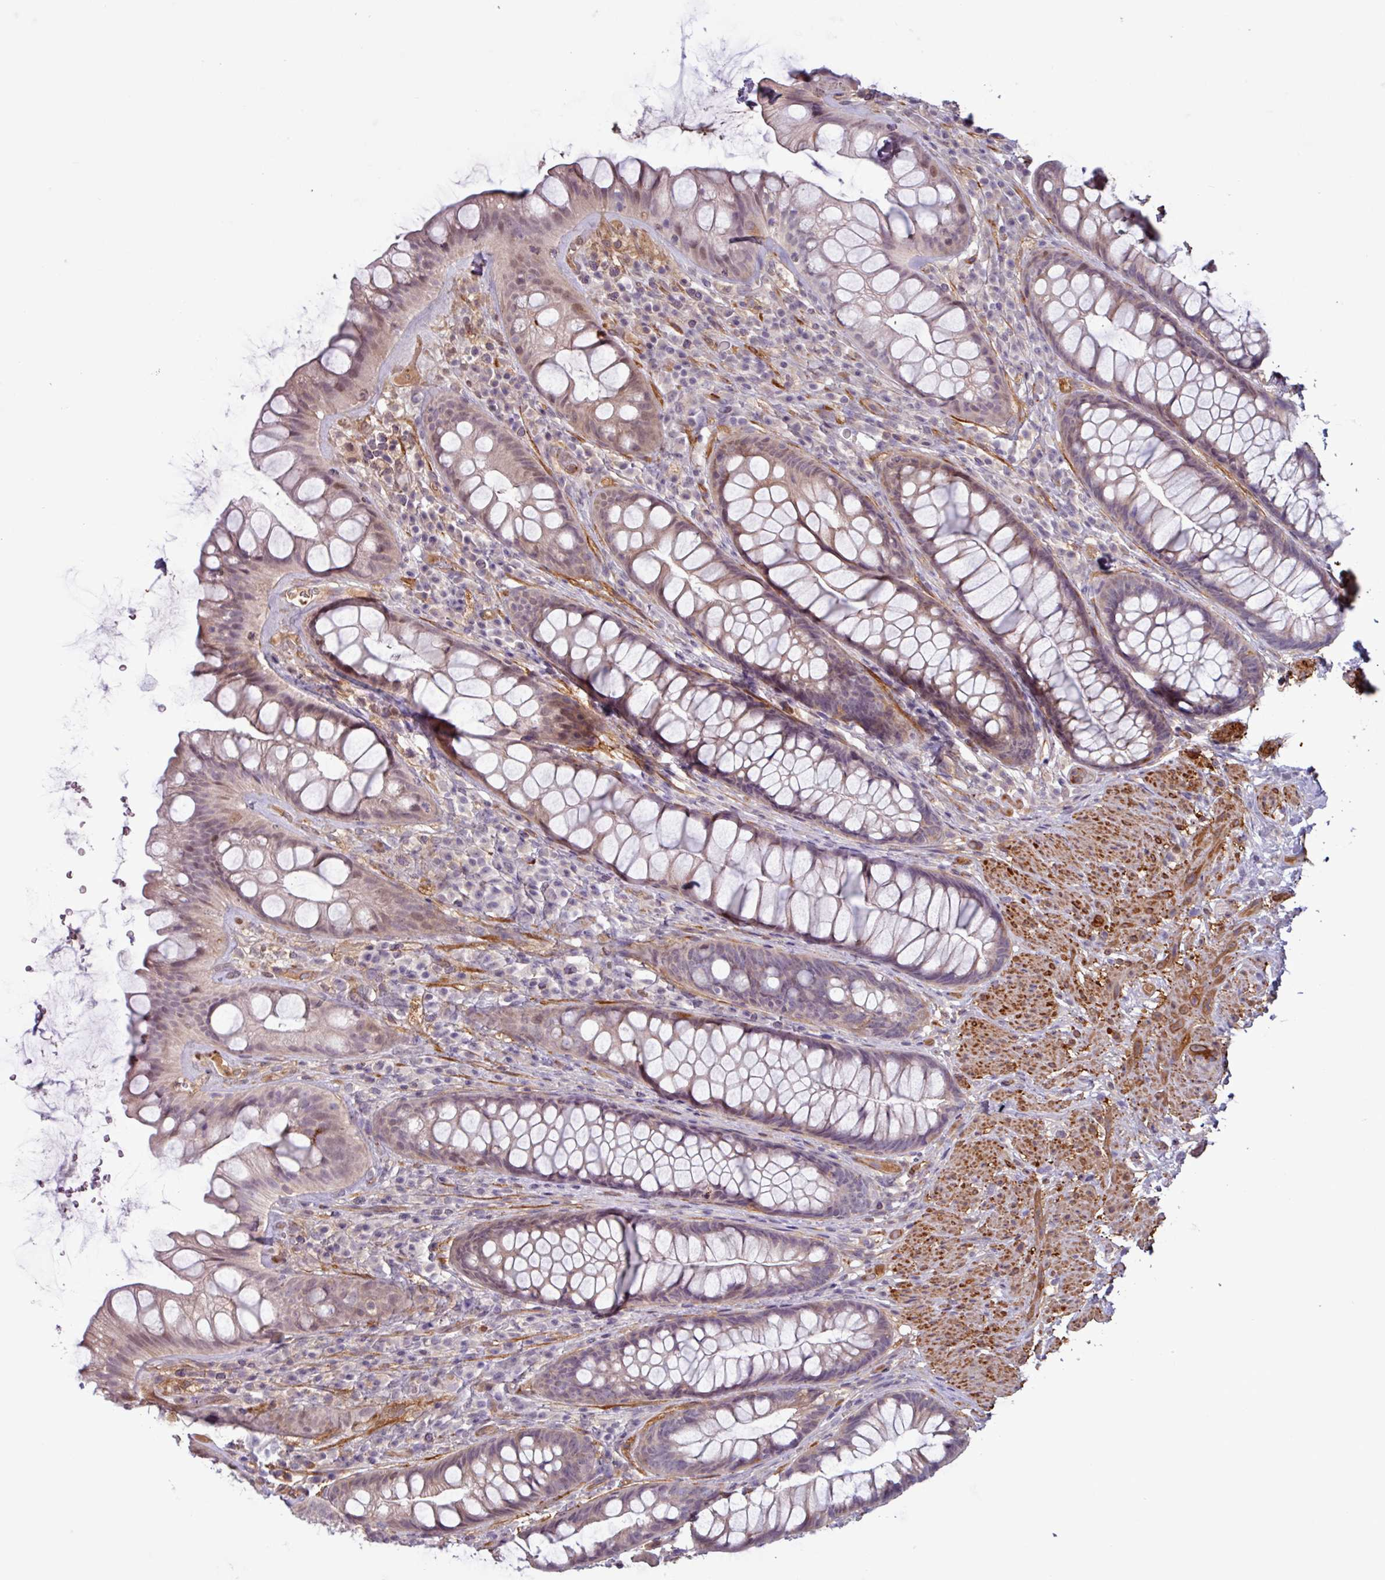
{"staining": {"intensity": "moderate", "quantity": "<25%", "location": "cytoplasmic/membranous"}, "tissue": "rectum", "cell_type": "Glandular cells", "image_type": "normal", "snomed": [{"axis": "morphology", "description": "Normal tissue, NOS"}, {"axis": "topography", "description": "Rectum"}], "caption": "Glandular cells display low levels of moderate cytoplasmic/membranous staining in about <25% of cells in benign rectum. Nuclei are stained in blue.", "gene": "PCED1A", "patient": {"sex": "male", "age": 74}}